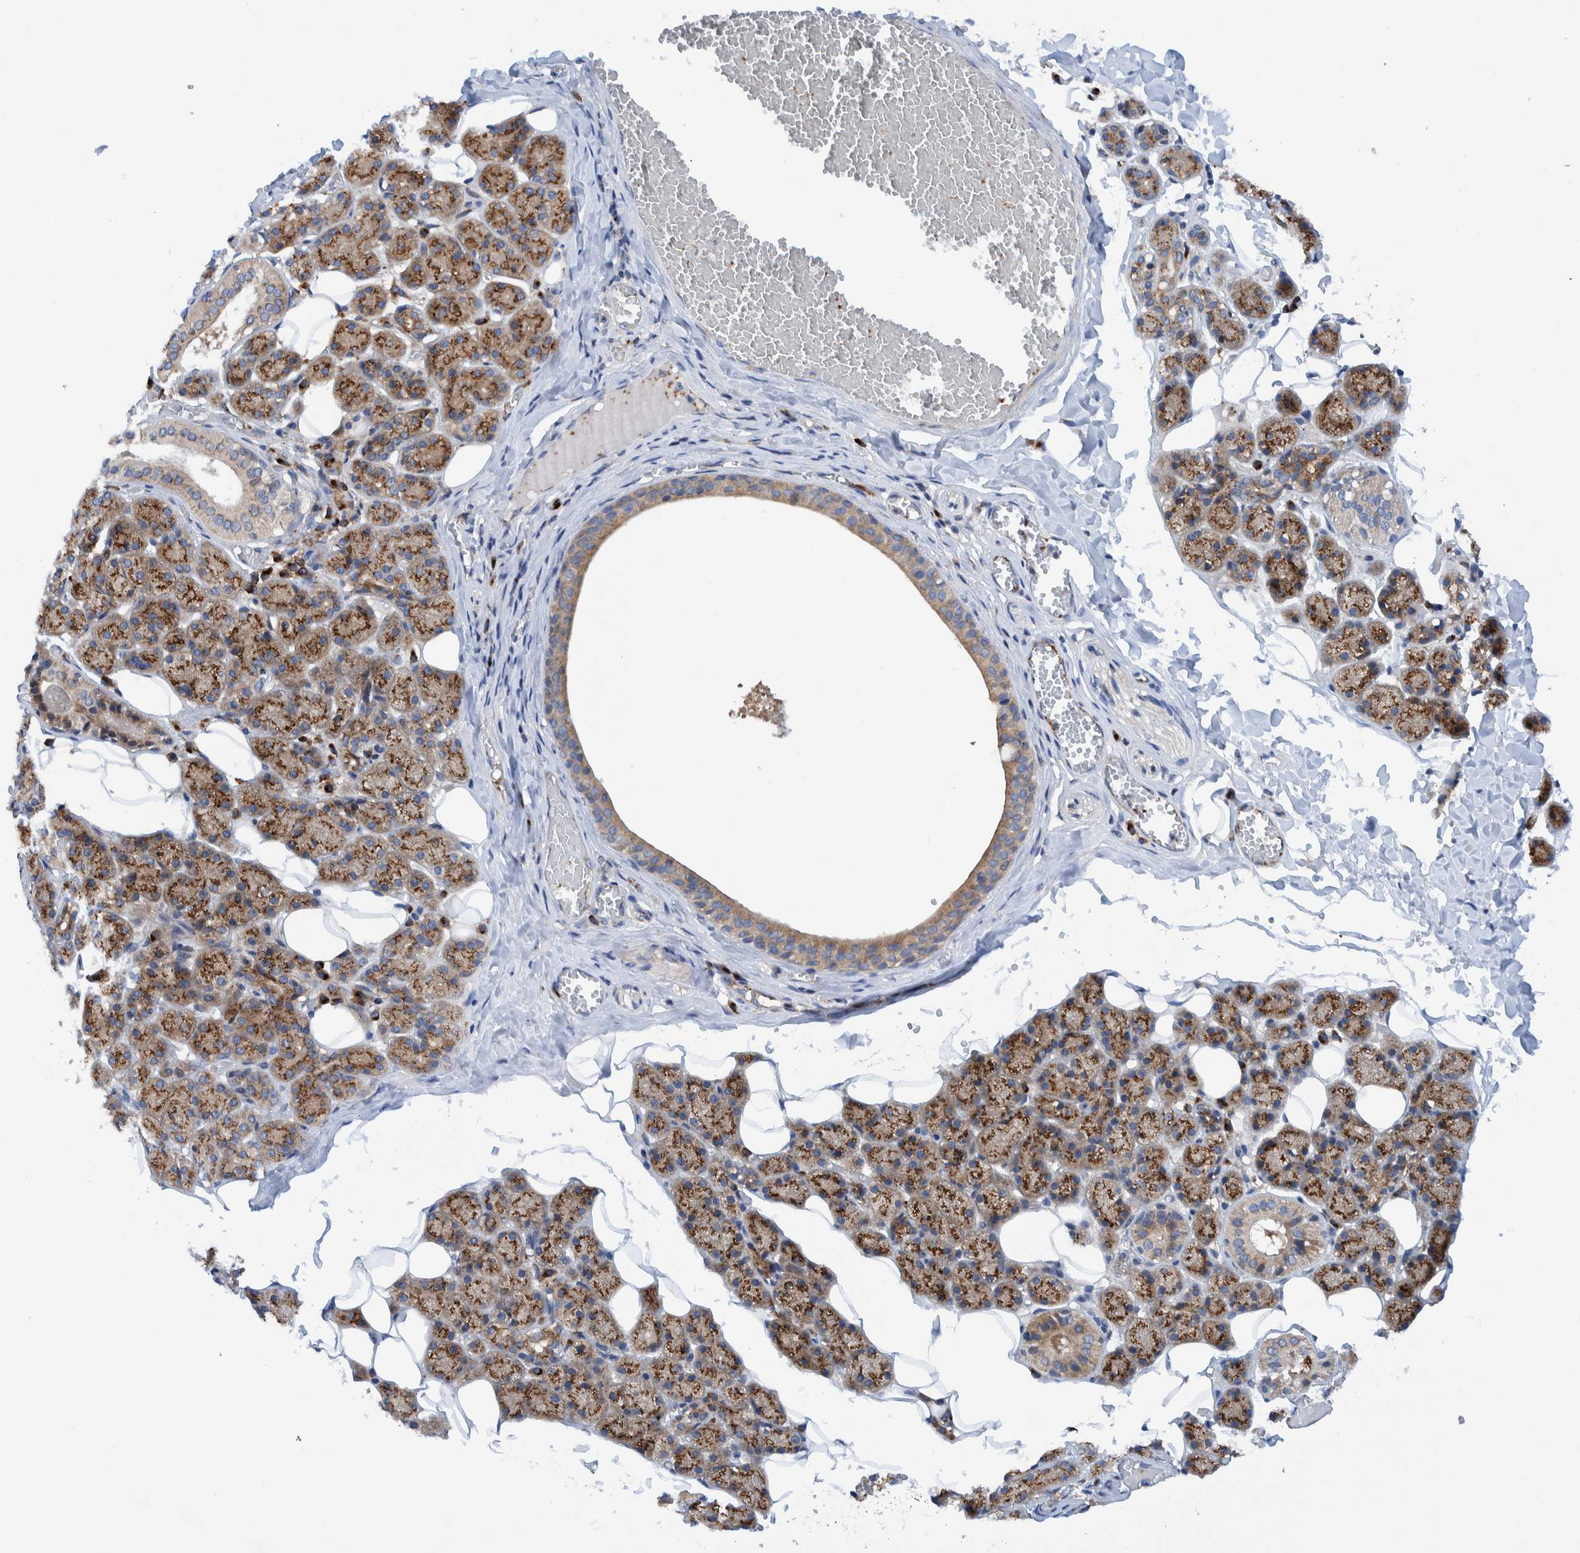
{"staining": {"intensity": "moderate", "quantity": "25%-75%", "location": "cytoplasmic/membranous"}, "tissue": "salivary gland", "cell_type": "Glandular cells", "image_type": "normal", "snomed": [{"axis": "morphology", "description": "Normal tissue, NOS"}, {"axis": "topography", "description": "Salivary gland"}], "caption": "Moderate cytoplasmic/membranous protein expression is appreciated in approximately 25%-75% of glandular cells in salivary gland.", "gene": "TRIM58", "patient": {"sex": "female", "age": 33}}